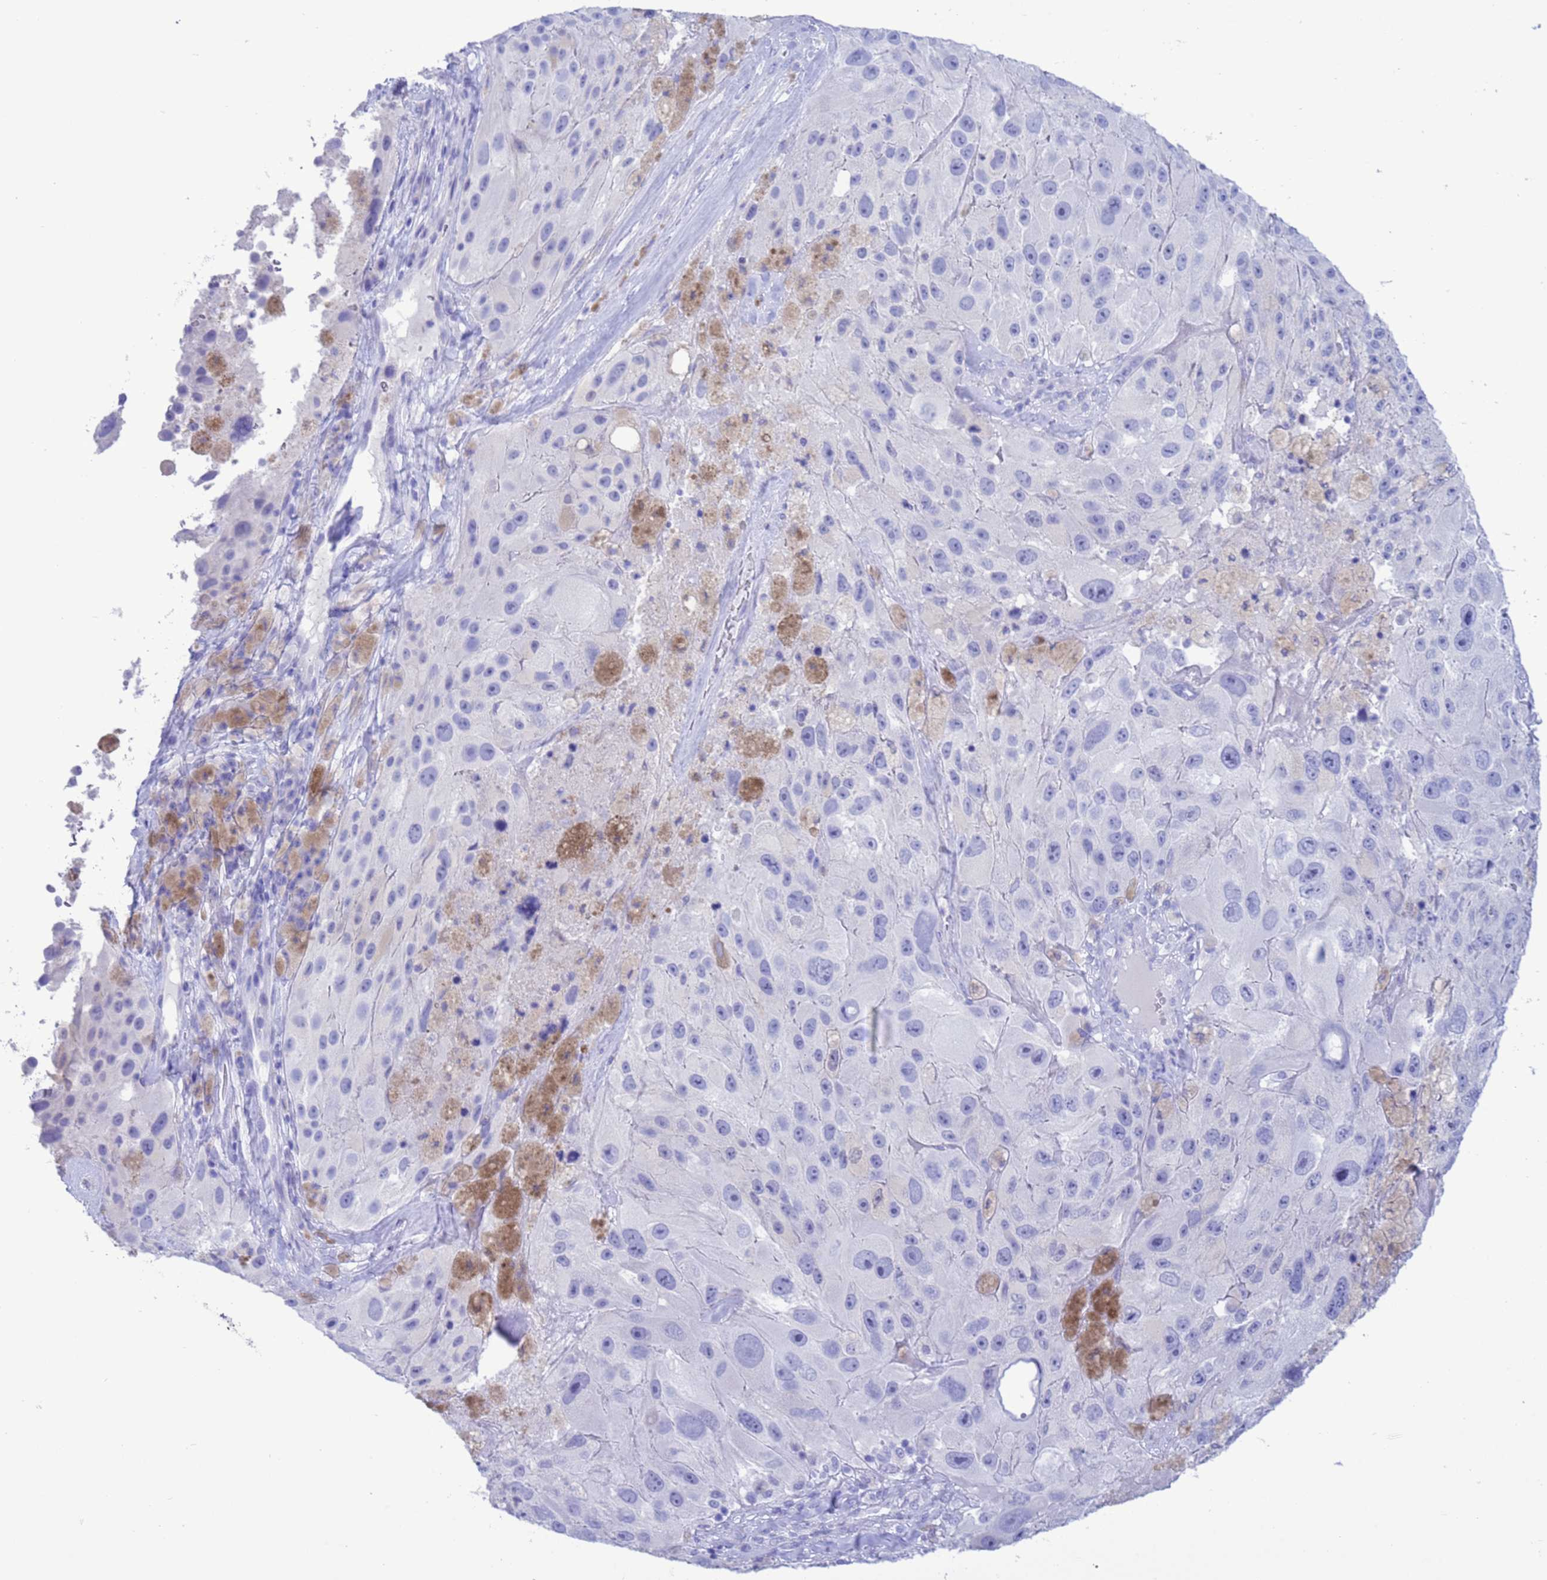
{"staining": {"intensity": "negative", "quantity": "none", "location": "none"}, "tissue": "melanoma", "cell_type": "Tumor cells", "image_type": "cancer", "snomed": [{"axis": "morphology", "description": "Malignant melanoma, Metastatic site"}, {"axis": "topography", "description": "Lymph node"}], "caption": "There is no significant positivity in tumor cells of malignant melanoma (metastatic site). (DAB (3,3'-diaminobenzidine) immunohistochemistry (IHC), high magnification).", "gene": "GSTM1", "patient": {"sex": "male", "age": 62}}